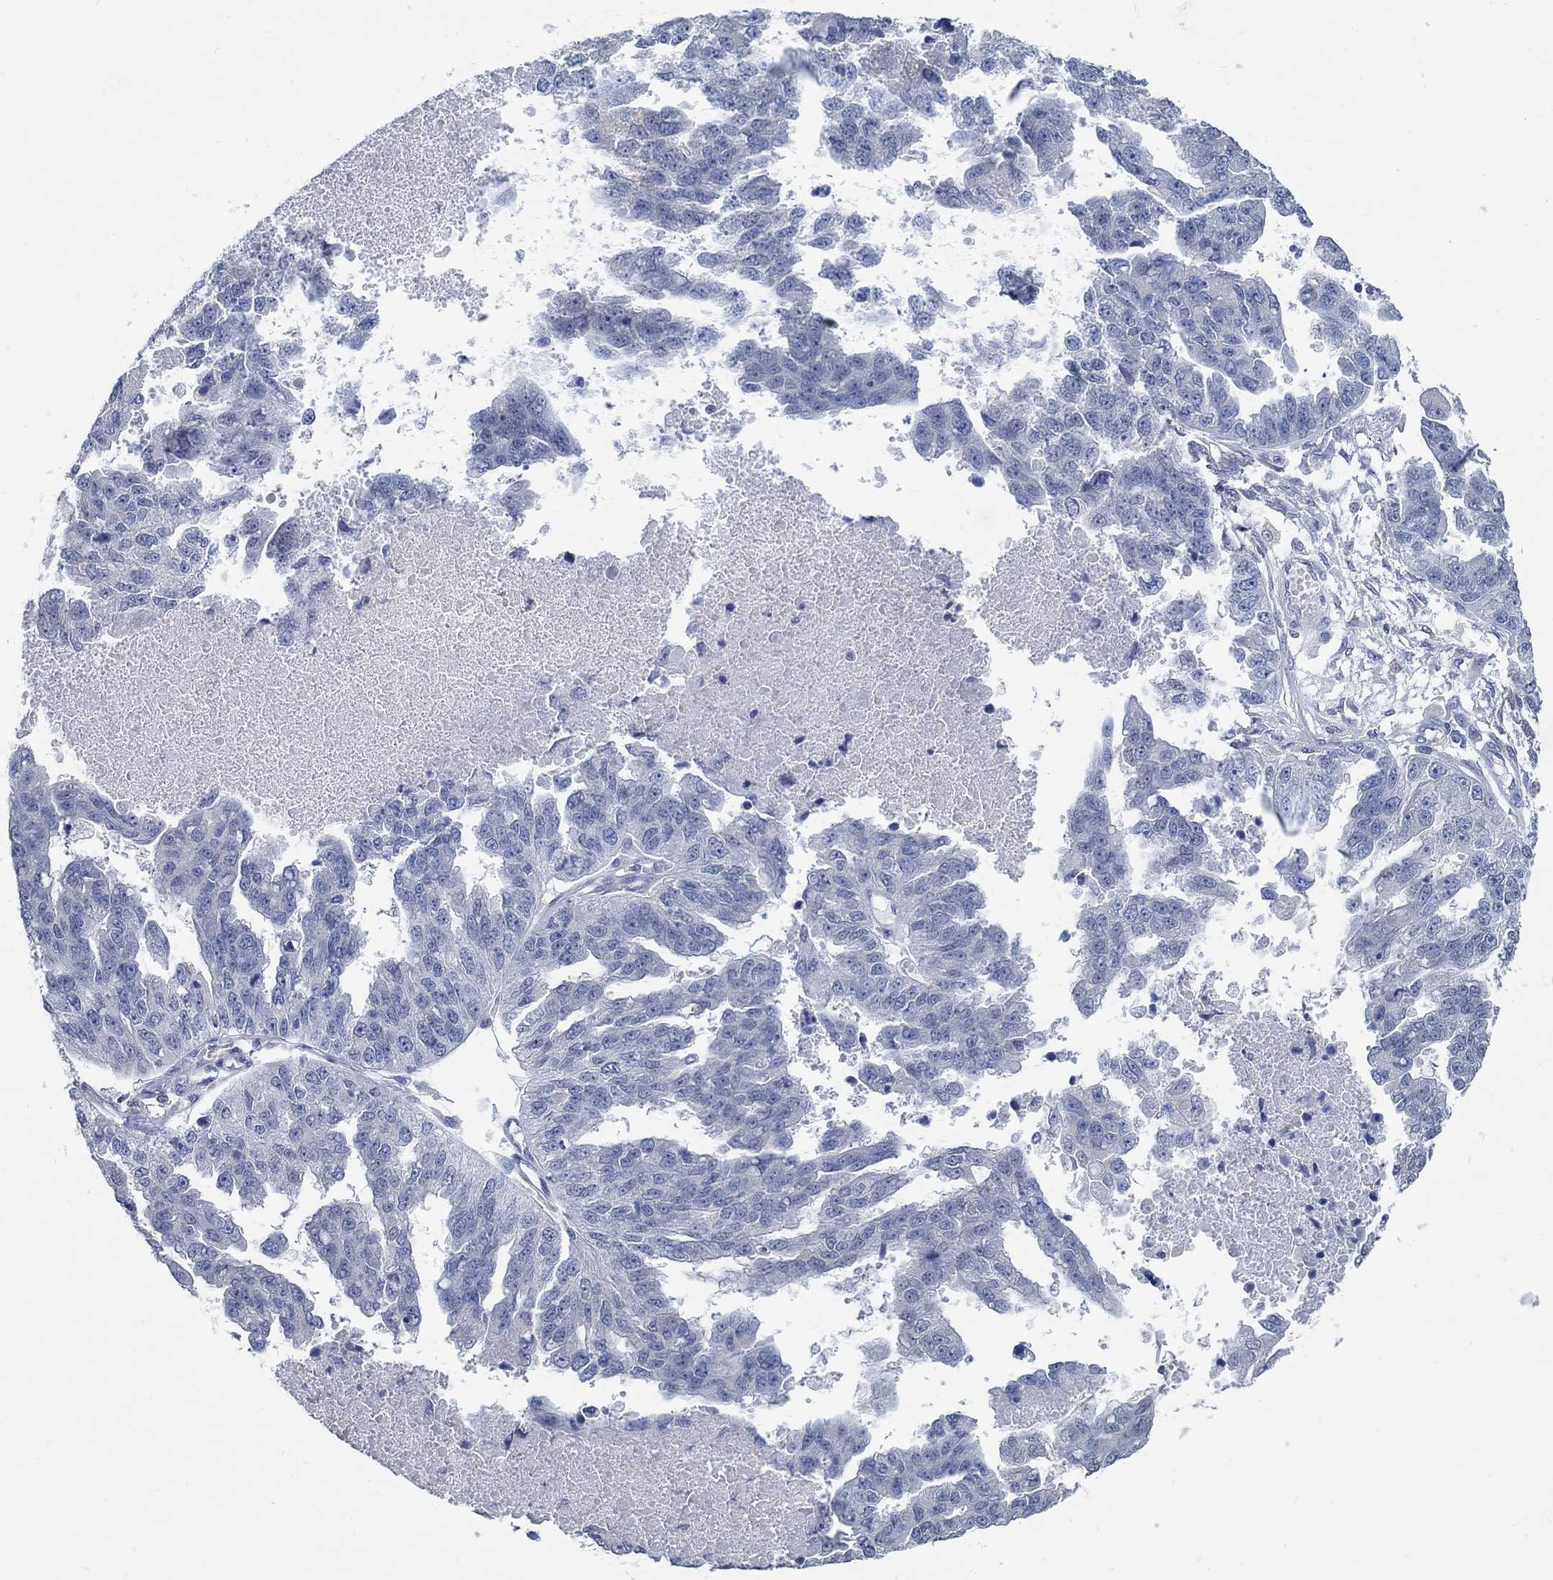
{"staining": {"intensity": "negative", "quantity": "none", "location": "none"}, "tissue": "ovarian cancer", "cell_type": "Tumor cells", "image_type": "cancer", "snomed": [{"axis": "morphology", "description": "Cystadenocarcinoma, serous, NOS"}, {"axis": "topography", "description": "Ovary"}], "caption": "There is no significant expression in tumor cells of serous cystadenocarcinoma (ovarian). (Brightfield microscopy of DAB immunohistochemistry (IHC) at high magnification).", "gene": "PCDH11X", "patient": {"sex": "female", "age": 58}}